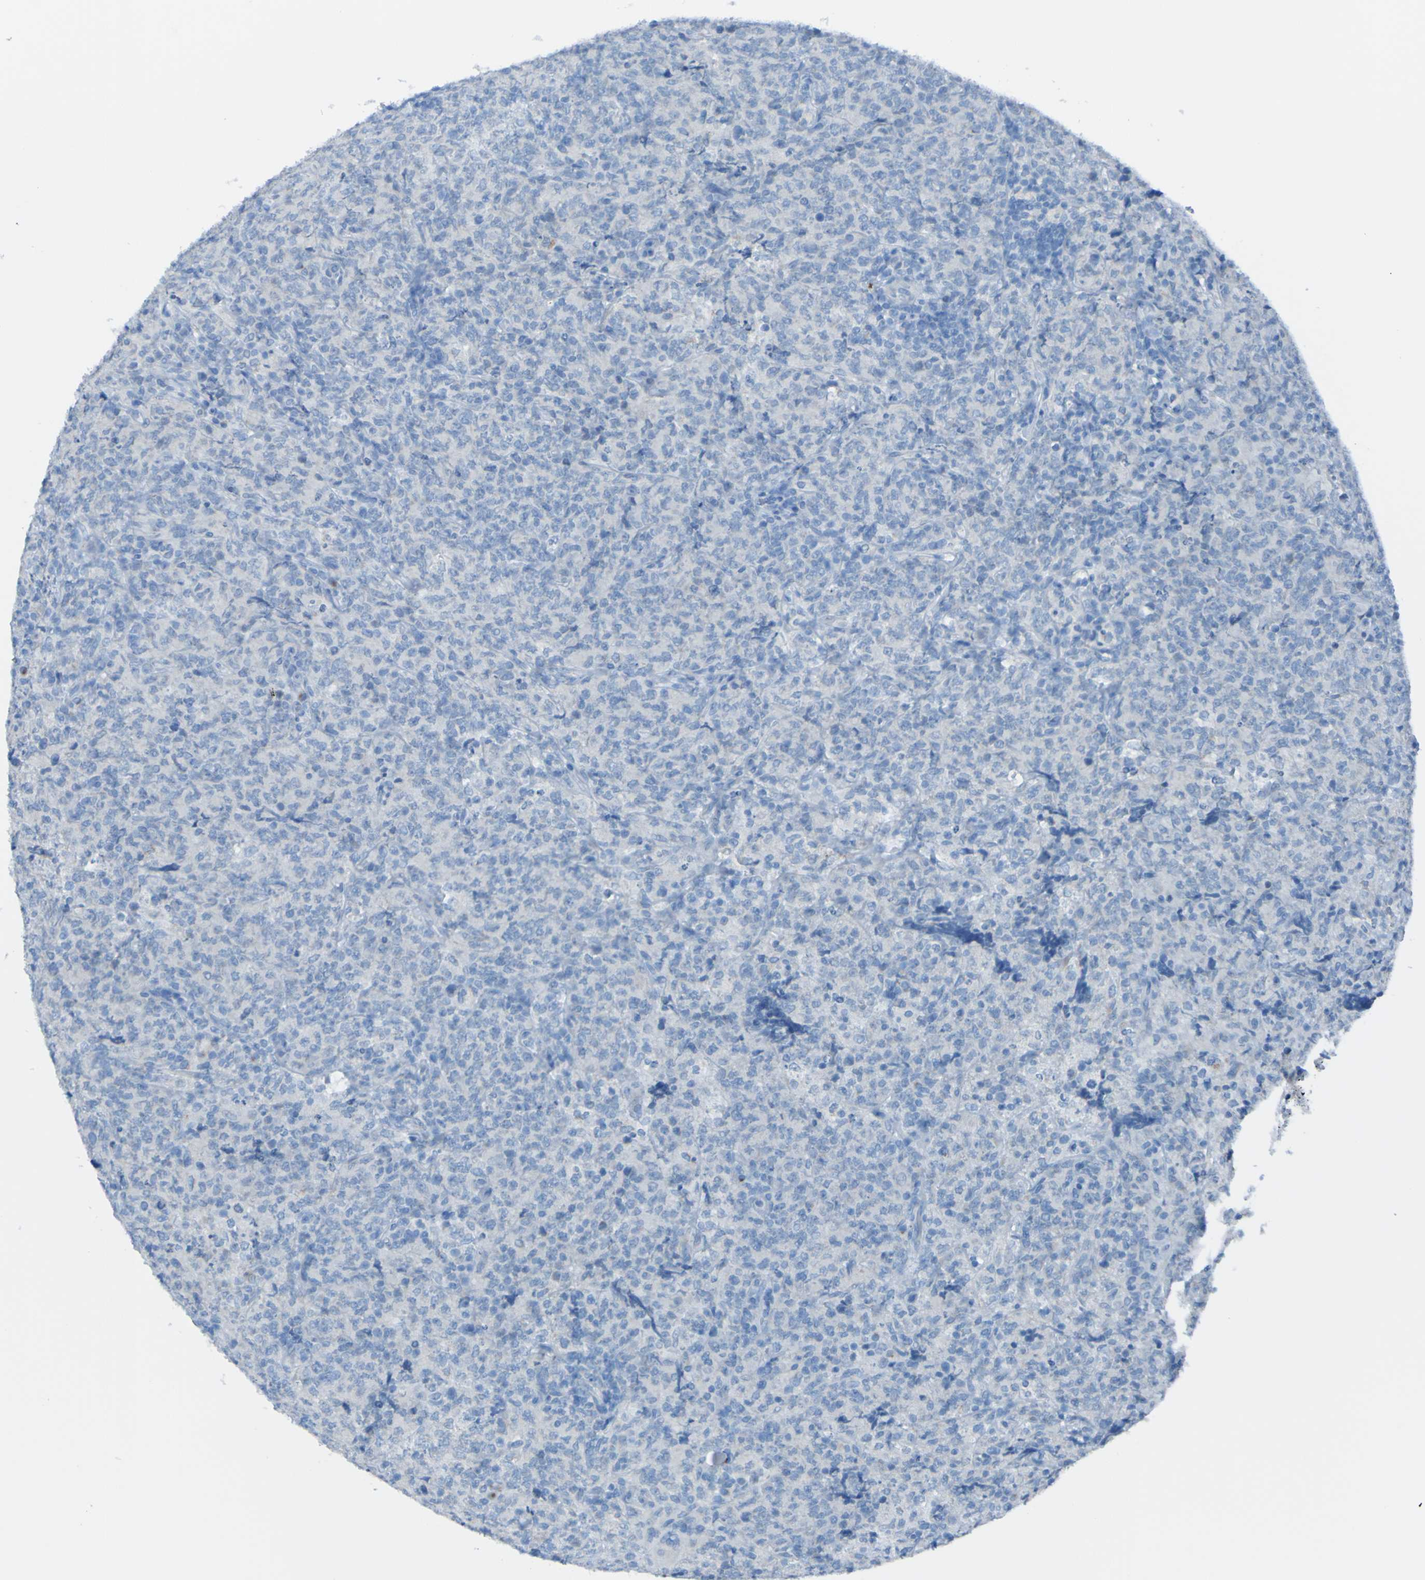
{"staining": {"intensity": "negative", "quantity": "none", "location": "none"}, "tissue": "lymphoma", "cell_type": "Tumor cells", "image_type": "cancer", "snomed": [{"axis": "morphology", "description": "Malignant lymphoma, non-Hodgkin's type, High grade"}, {"axis": "topography", "description": "Tonsil"}], "caption": "The immunohistochemistry (IHC) histopathology image has no significant positivity in tumor cells of high-grade malignant lymphoma, non-Hodgkin's type tissue. (Immunohistochemistry (ihc), brightfield microscopy, high magnification).", "gene": "ACMSD", "patient": {"sex": "female", "age": 36}}